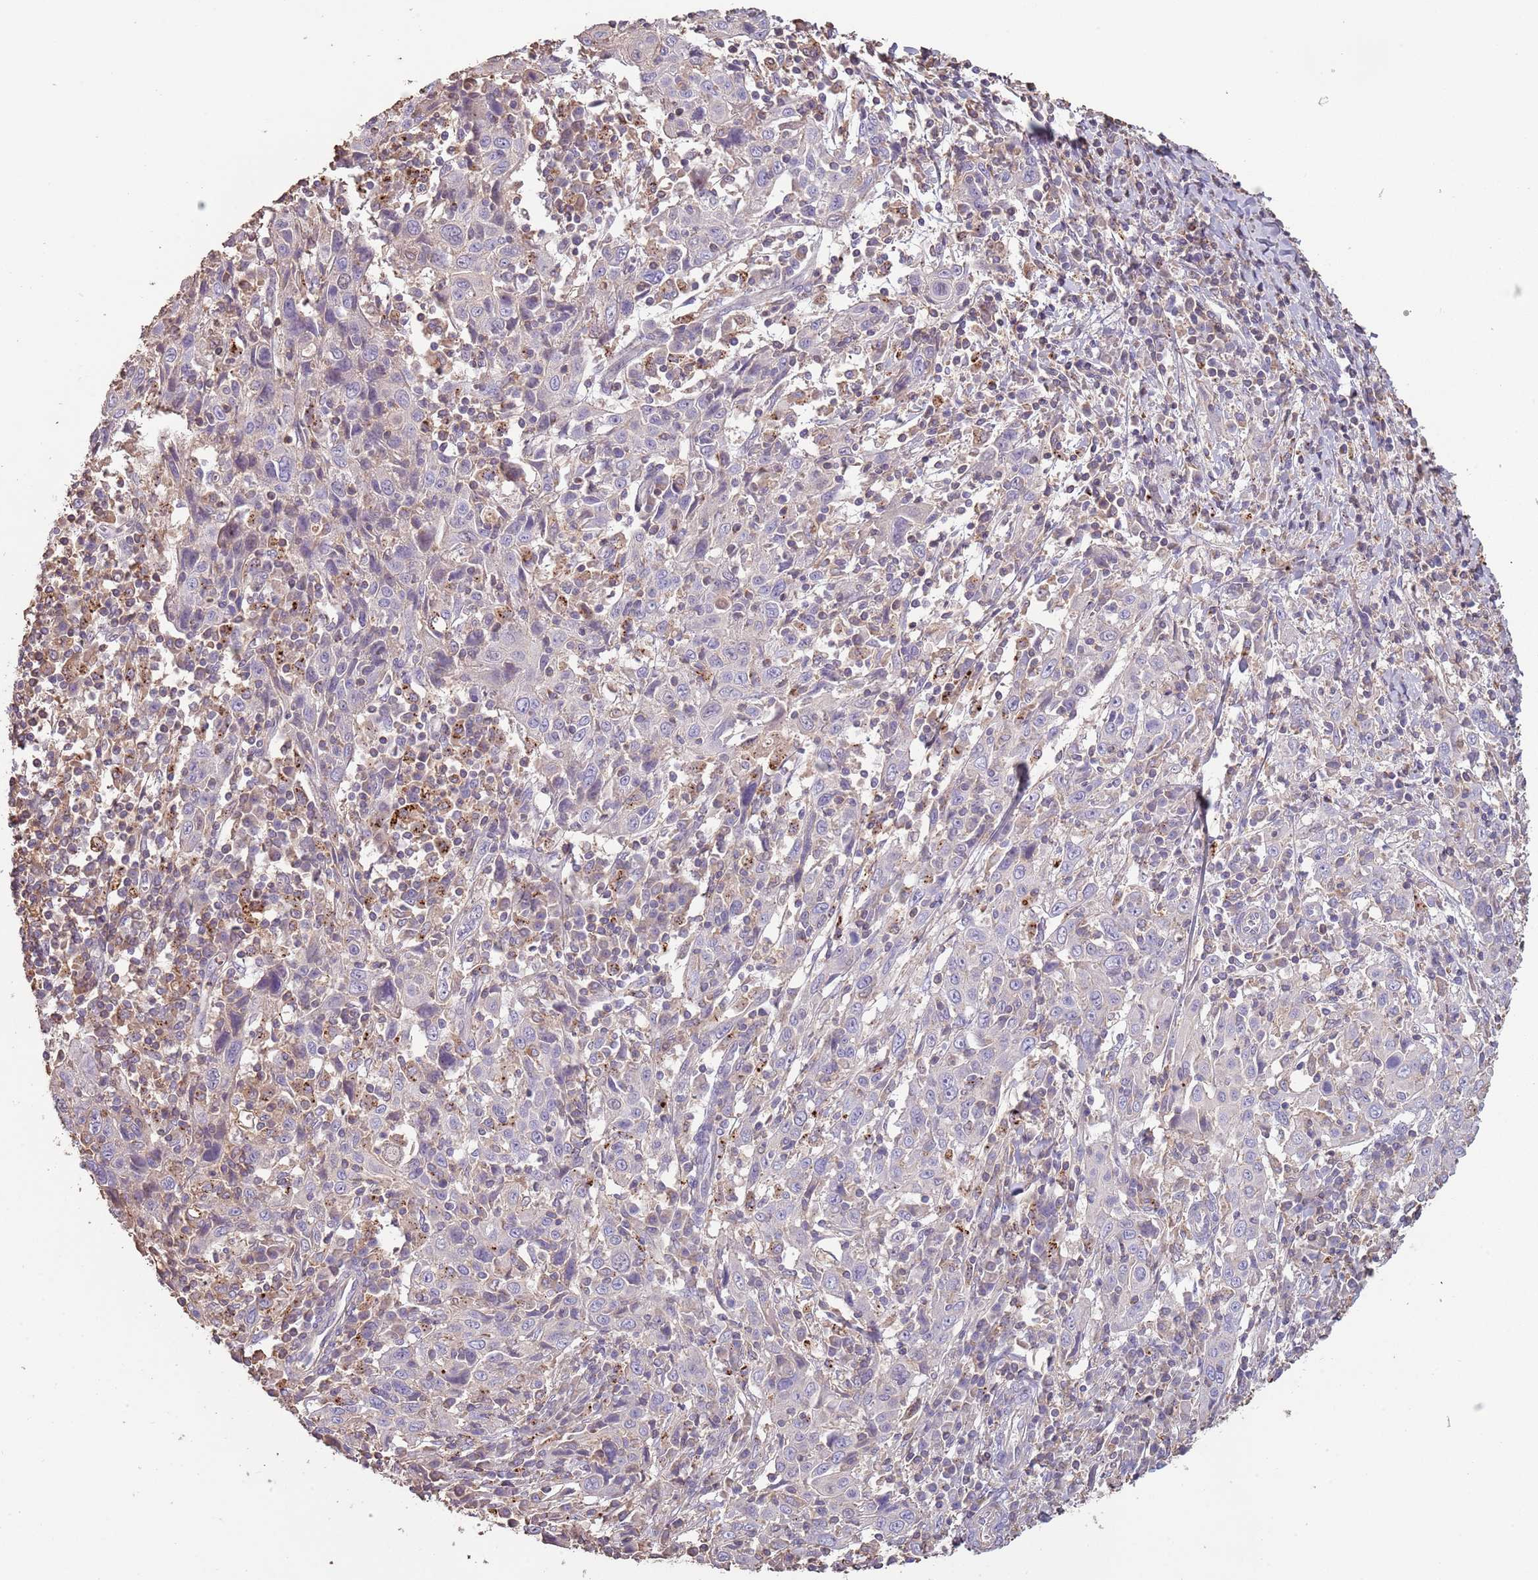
{"staining": {"intensity": "negative", "quantity": "none", "location": "none"}, "tissue": "cervical cancer", "cell_type": "Tumor cells", "image_type": "cancer", "snomed": [{"axis": "morphology", "description": "Squamous cell carcinoma, NOS"}, {"axis": "topography", "description": "Cervix"}], "caption": "An image of human cervical squamous cell carcinoma is negative for staining in tumor cells.", "gene": "FECH", "patient": {"sex": "female", "age": 46}}